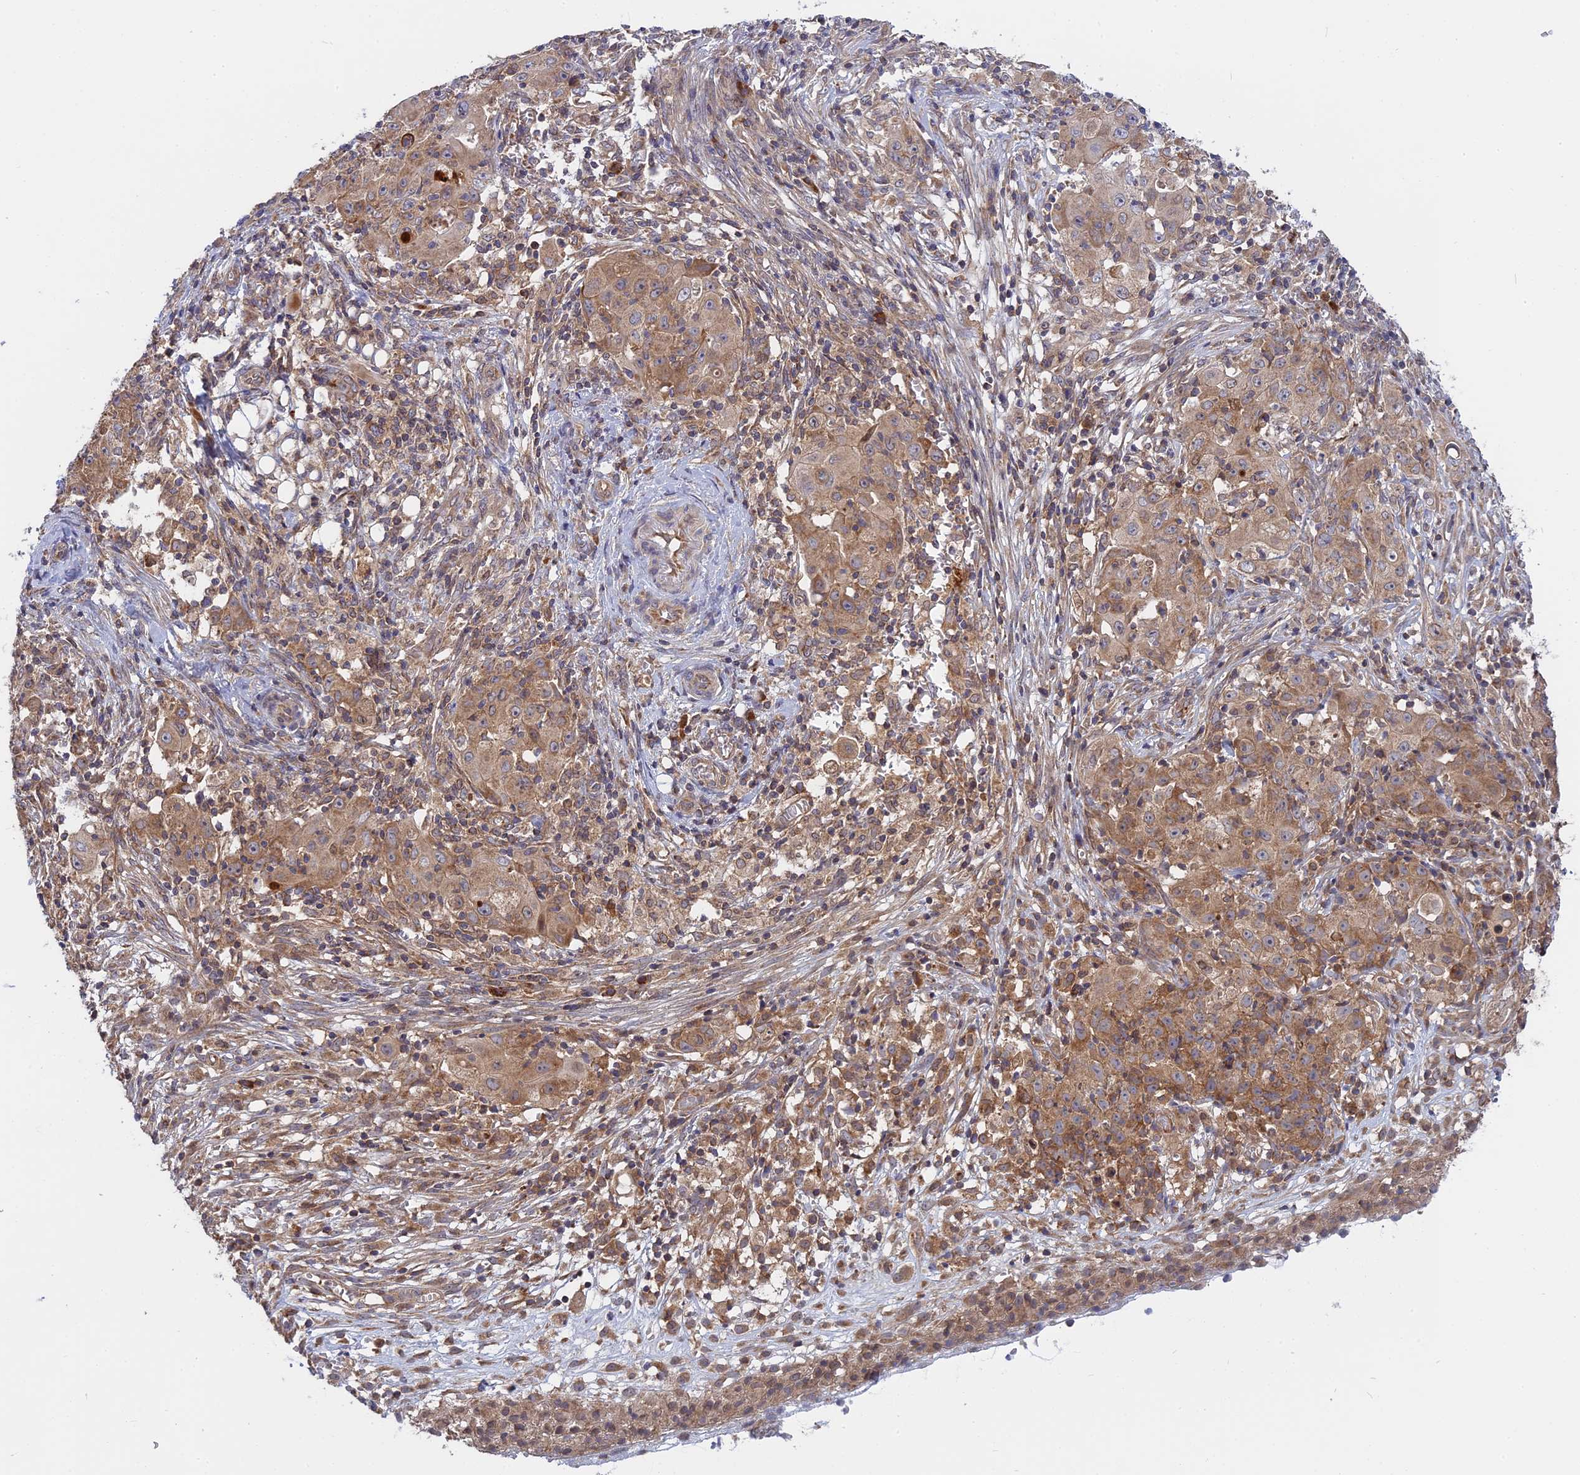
{"staining": {"intensity": "moderate", "quantity": ">75%", "location": "cytoplasmic/membranous"}, "tissue": "ovarian cancer", "cell_type": "Tumor cells", "image_type": "cancer", "snomed": [{"axis": "morphology", "description": "Carcinoma, endometroid"}, {"axis": "topography", "description": "Ovary"}], "caption": "Ovarian cancer stained with a protein marker exhibits moderate staining in tumor cells.", "gene": "IL21R", "patient": {"sex": "female", "age": 42}}